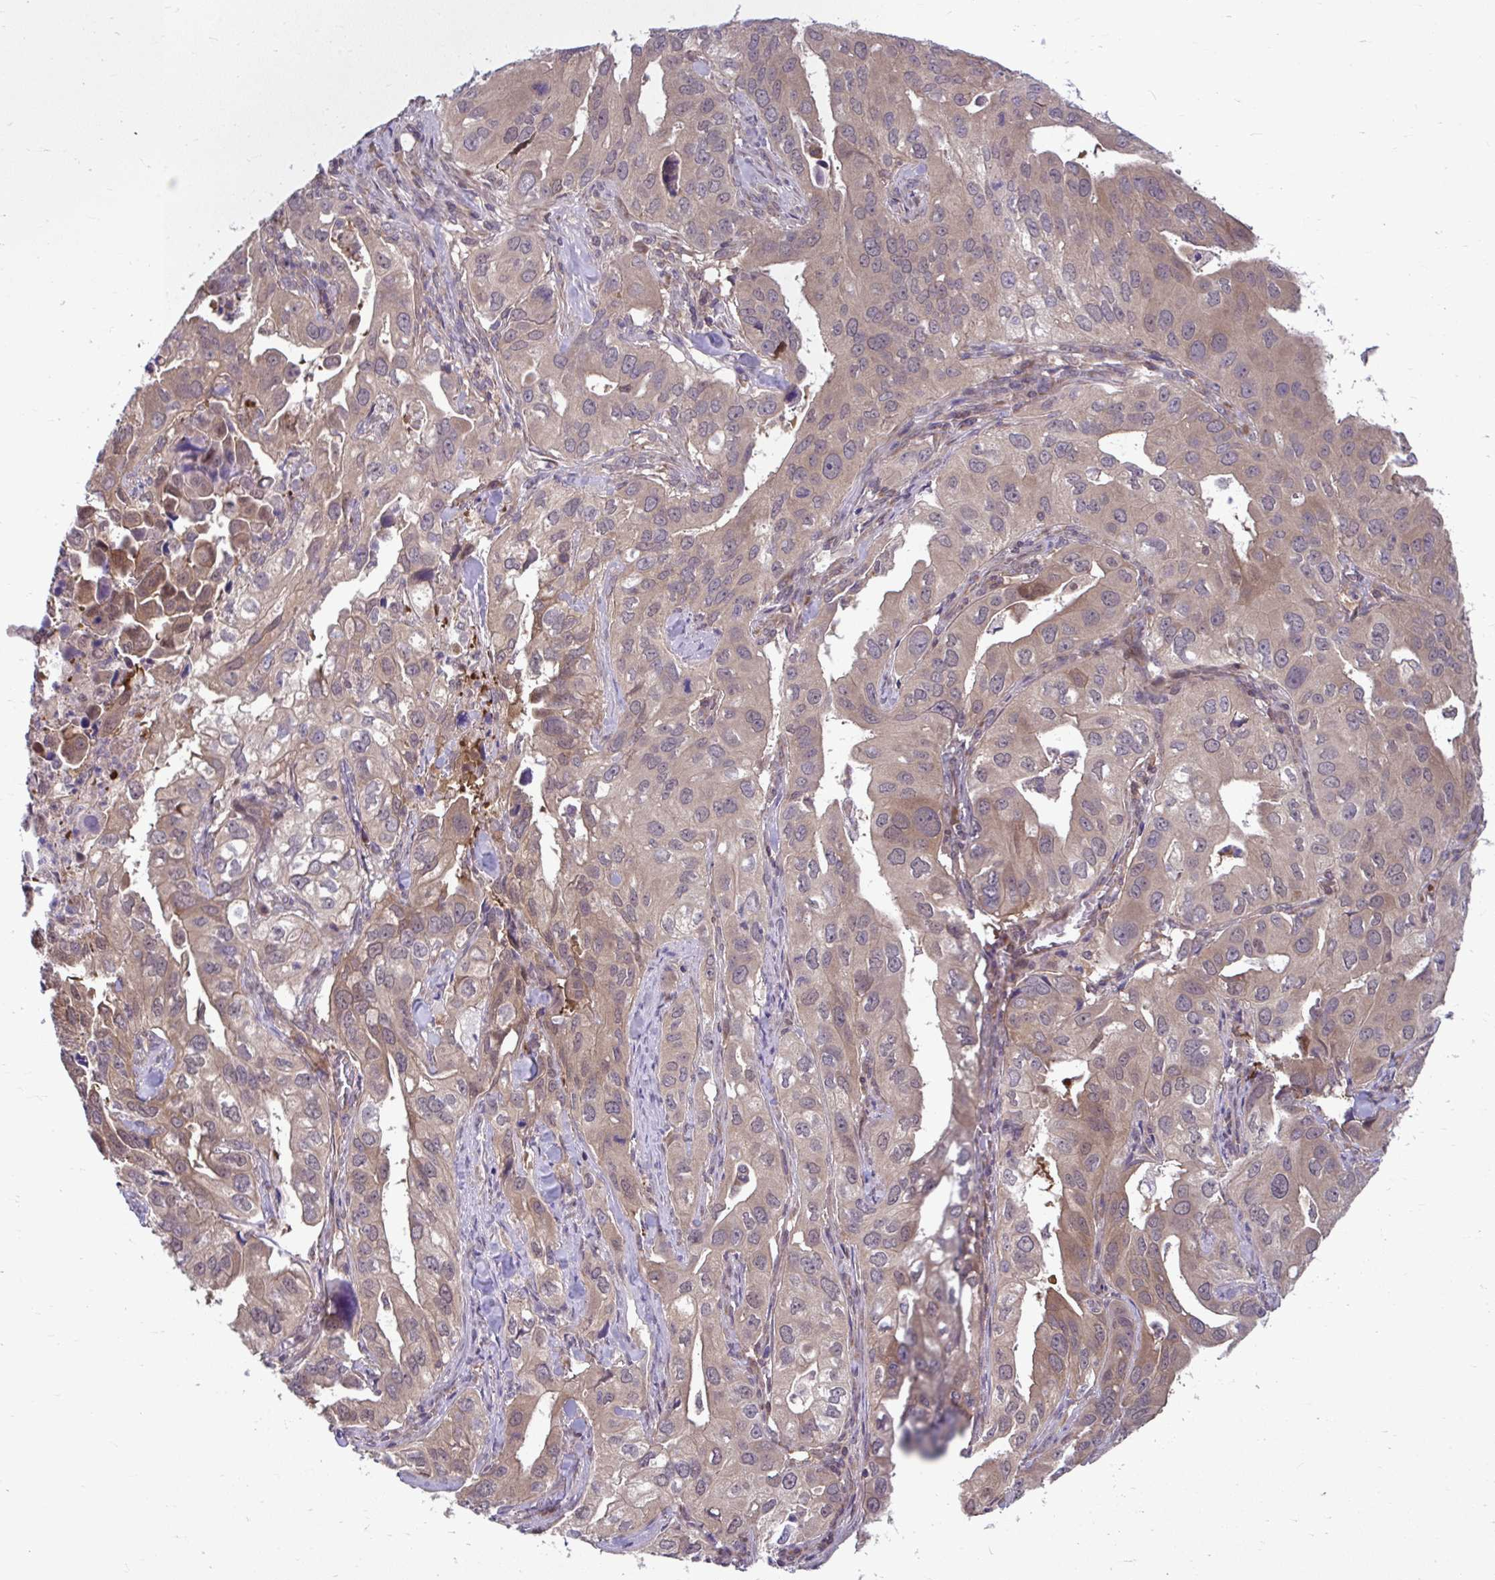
{"staining": {"intensity": "moderate", "quantity": ">75%", "location": "cytoplasmic/membranous"}, "tissue": "lung cancer", "cell_type": "Tumor cells", "image_type": "cancer", "snomed": [{"axis": "morphology", "description": "Adenocarcinoma, NOS"}, {"axis": "topography", "description": "Lung"}], "caption": "About >75% of tumor cells in lung cancer (adenocarcinoma) display moderate cytoplasmic/membranous protein positivity as visualized by brown immunohistochemical staining.", "gene": "PCDHB7", "patient": {"sex": "male", "age": 48}}